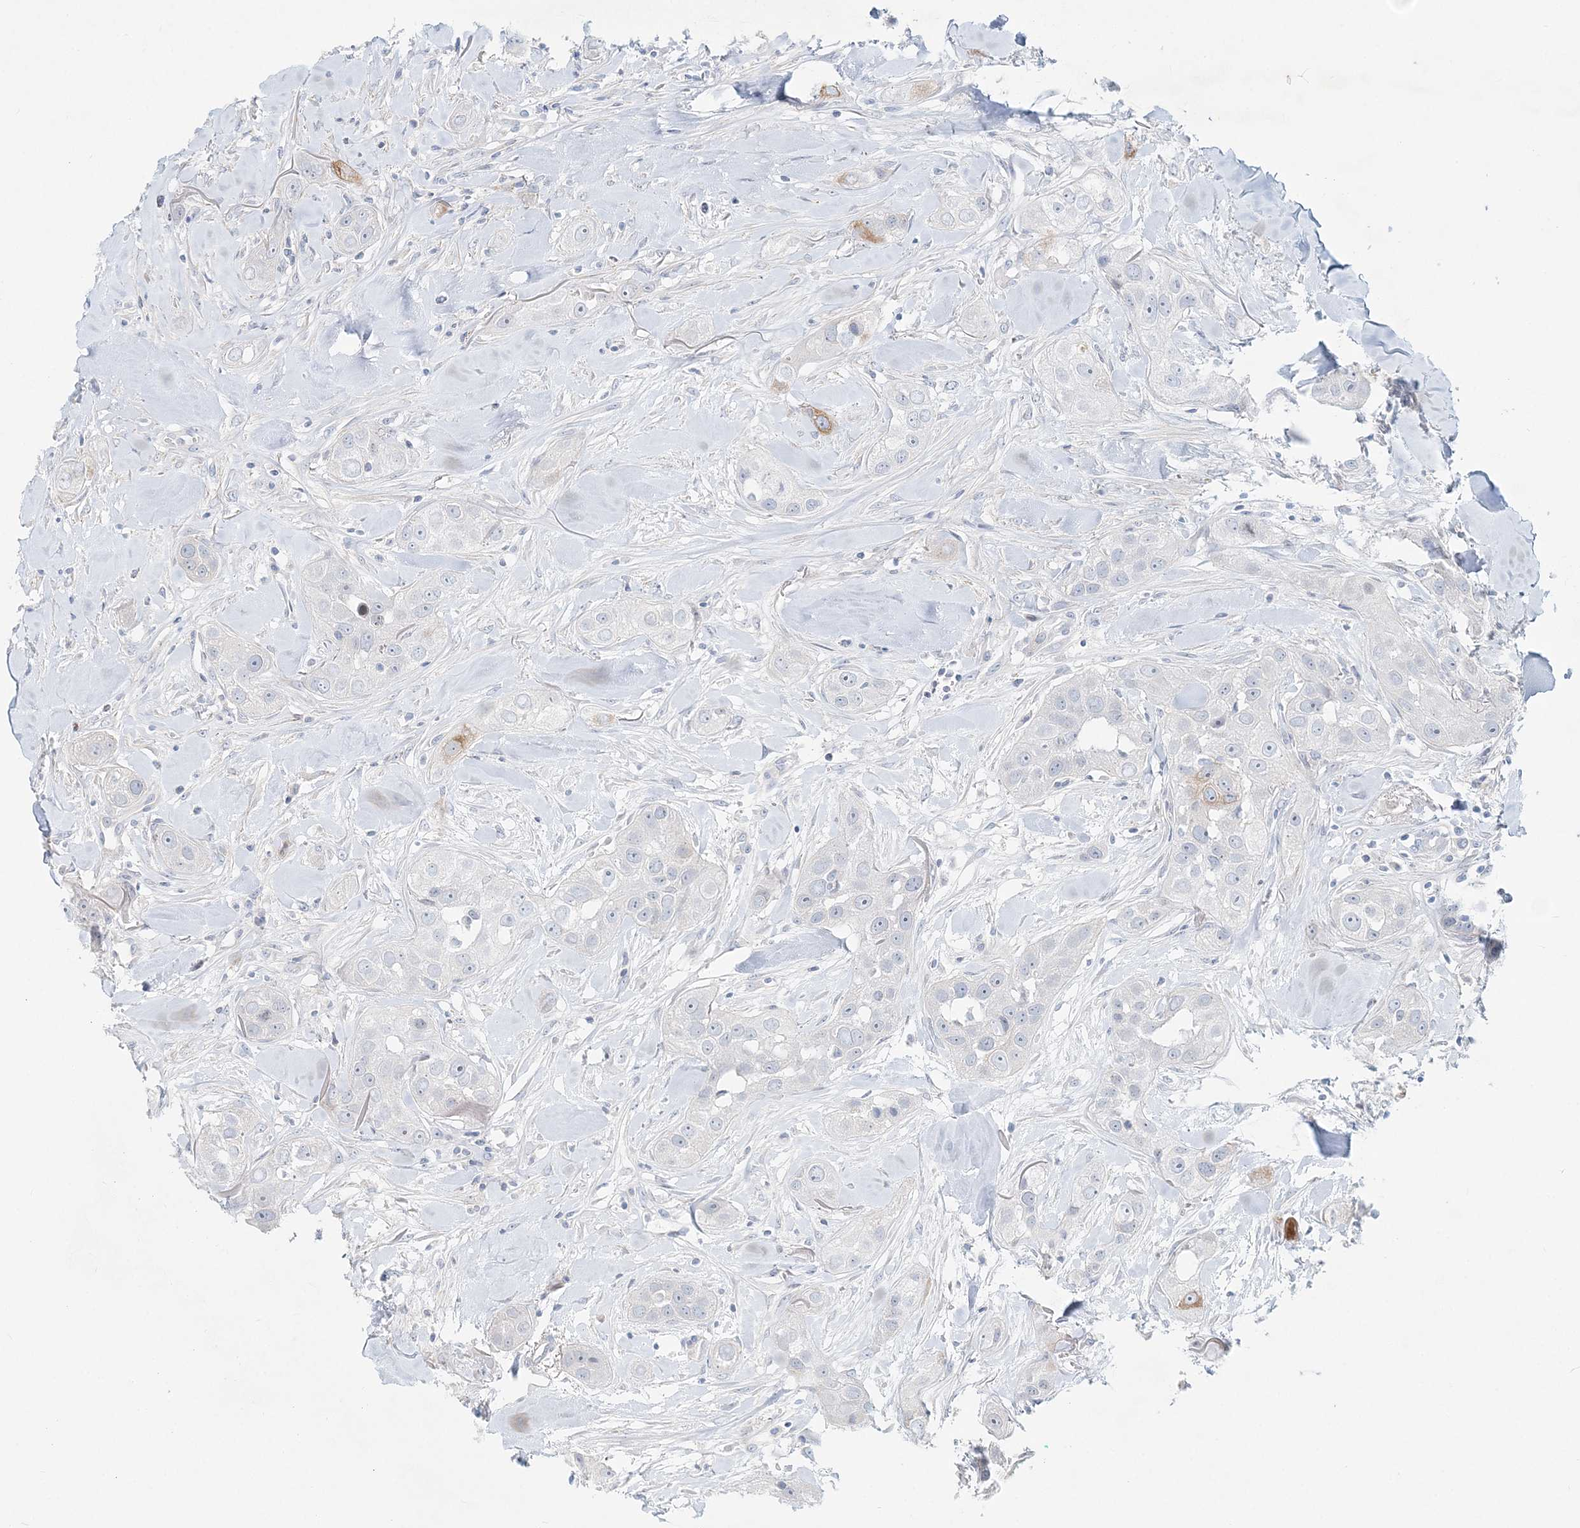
{"staining": {"intensity": "negative", "quantity": "none", "location": "none"}, "tissue": "head and neck cancer", "cell_type": "Tumor cells", "image_type": "cancer", "snomed": [{"axis": "morphology", "description": "Normal tissue, NOS"}, {"axis": "morphology", "description": "Squamous cell carcinoma, NOS"}, {"axis": "topography", "description": "Skeletal muscle"}, {"axis": "topography", "description": "Head-Neck"}], "caption": "An immunohistochemistry (IHC) micrograph of head and neck cancer (squamous cell carcinoma) is shown. There is no staining in tumor cells of head and neck cancer (squamous cell carcinoma). Nuclei are stained in blue.", "gene": "DNAH5", "patient": {"sex": "male", "age": 51}}